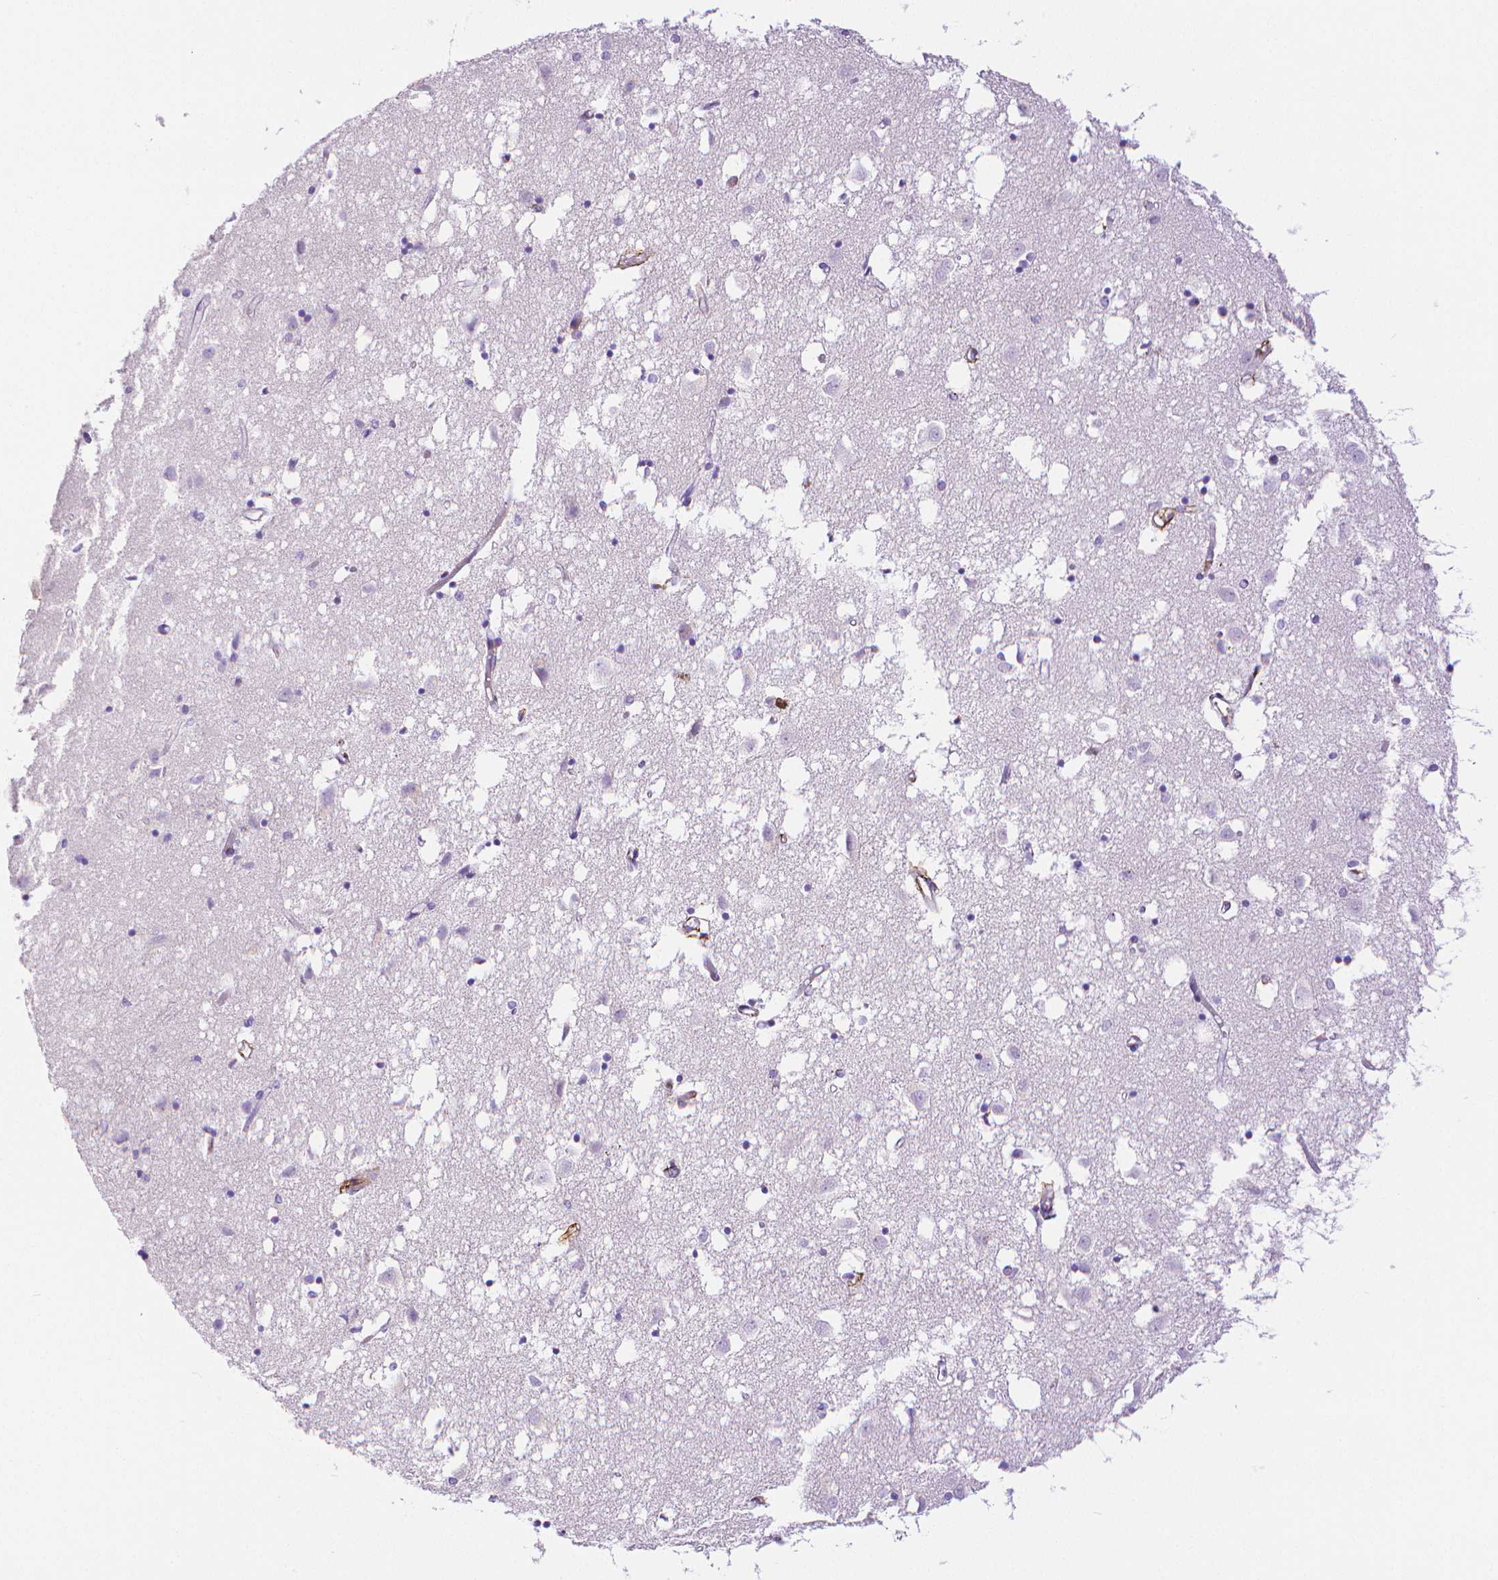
{"staining": {"intensity": "negative", "quantity": "none", "location": "none"}, "tissue": "caudate", "cell_type": "Glial cells", "image_type": "normal", "snomed": [{"axis": "morphology", "description": "Normal tissue, NOS"}, {"axis": "topography", "description": "Lateral ventricle wall"}], "caption": "Photomicrograph shows no protein expression in glial cells of normal caudate.", "gene": "FBN1", "patient": {"sex": "male", "age": 70}}